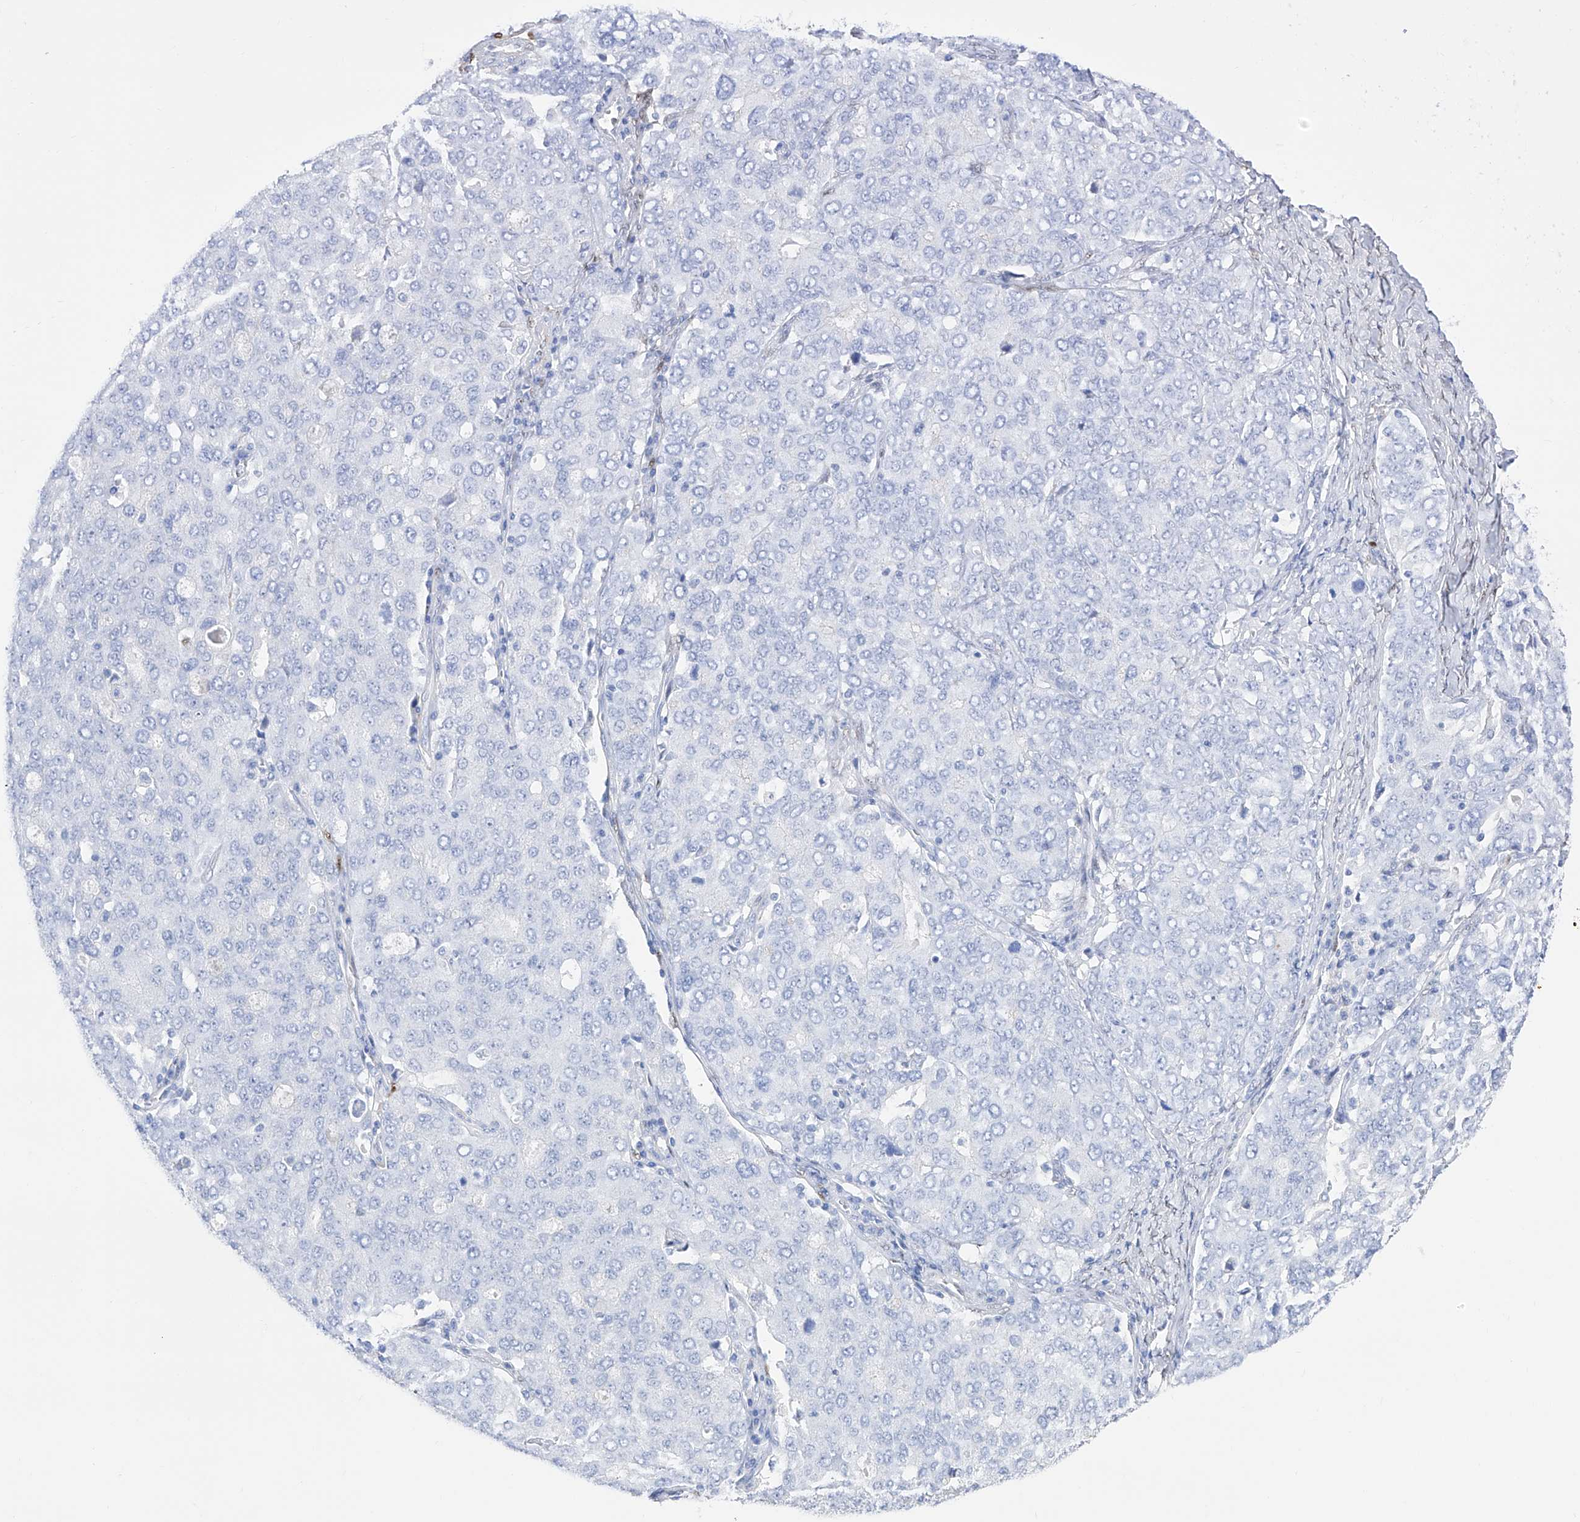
{"staining": {"intensity": "negative", "quantity": "none", "location": "none"}, "tissue": "ovarian cancer", "cell_type": "Tumor cells", "image_type": "cancer", "snomed": [{"axis": "morphology", "description": "Carcinoma, endometroid"}, {"axis": "topography", "description": "Ovary"}], "caption": "IHC of ovarian cancer (endometroid carcinoma) shows no expression in tumor cells. The staining is performed using DAB (3,3'-diaminobenzidine) brown chromogen with nuclei counter-stained in using hematoxylin.", "gene": "TRPC7", "patient": {"sex": "female", "age": 62}}